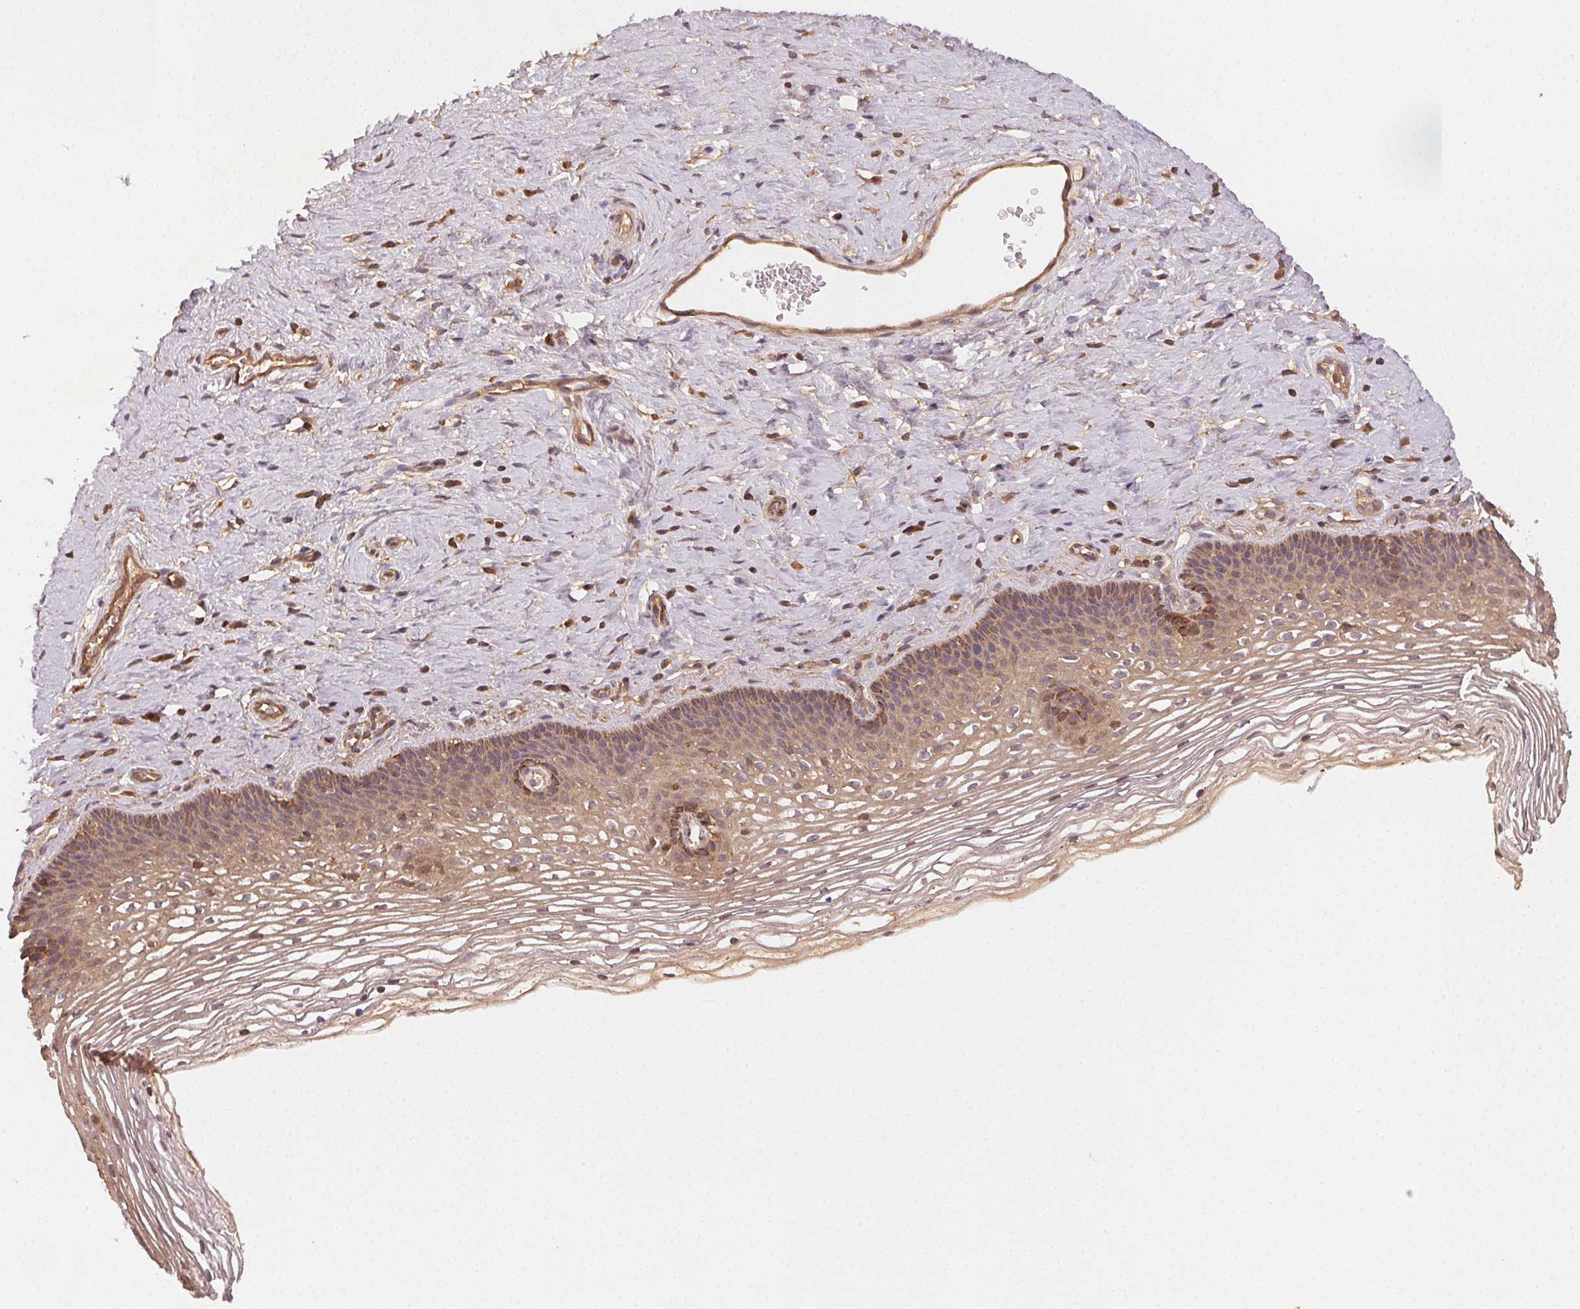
{"staining": {"intensity": "weak", "quantity": ">75%", "location": "cytoplasmic/membranous"}, "tissue": "cervix", "cell_type": "Glandular cells", "image_type": "normal", "snomed": [{"axis": "morphology", "description": "Normal tissue, NOS"}, {"axis": "topography", "description": "Cervix"}], "caption": "IHC of unremarkable cervix exhibits low levels of weak cytoplasmic/membranous staining in about >75% of glandular cells.", "gene": "RALA", "patient": {"sex": "female", "age": 34}}